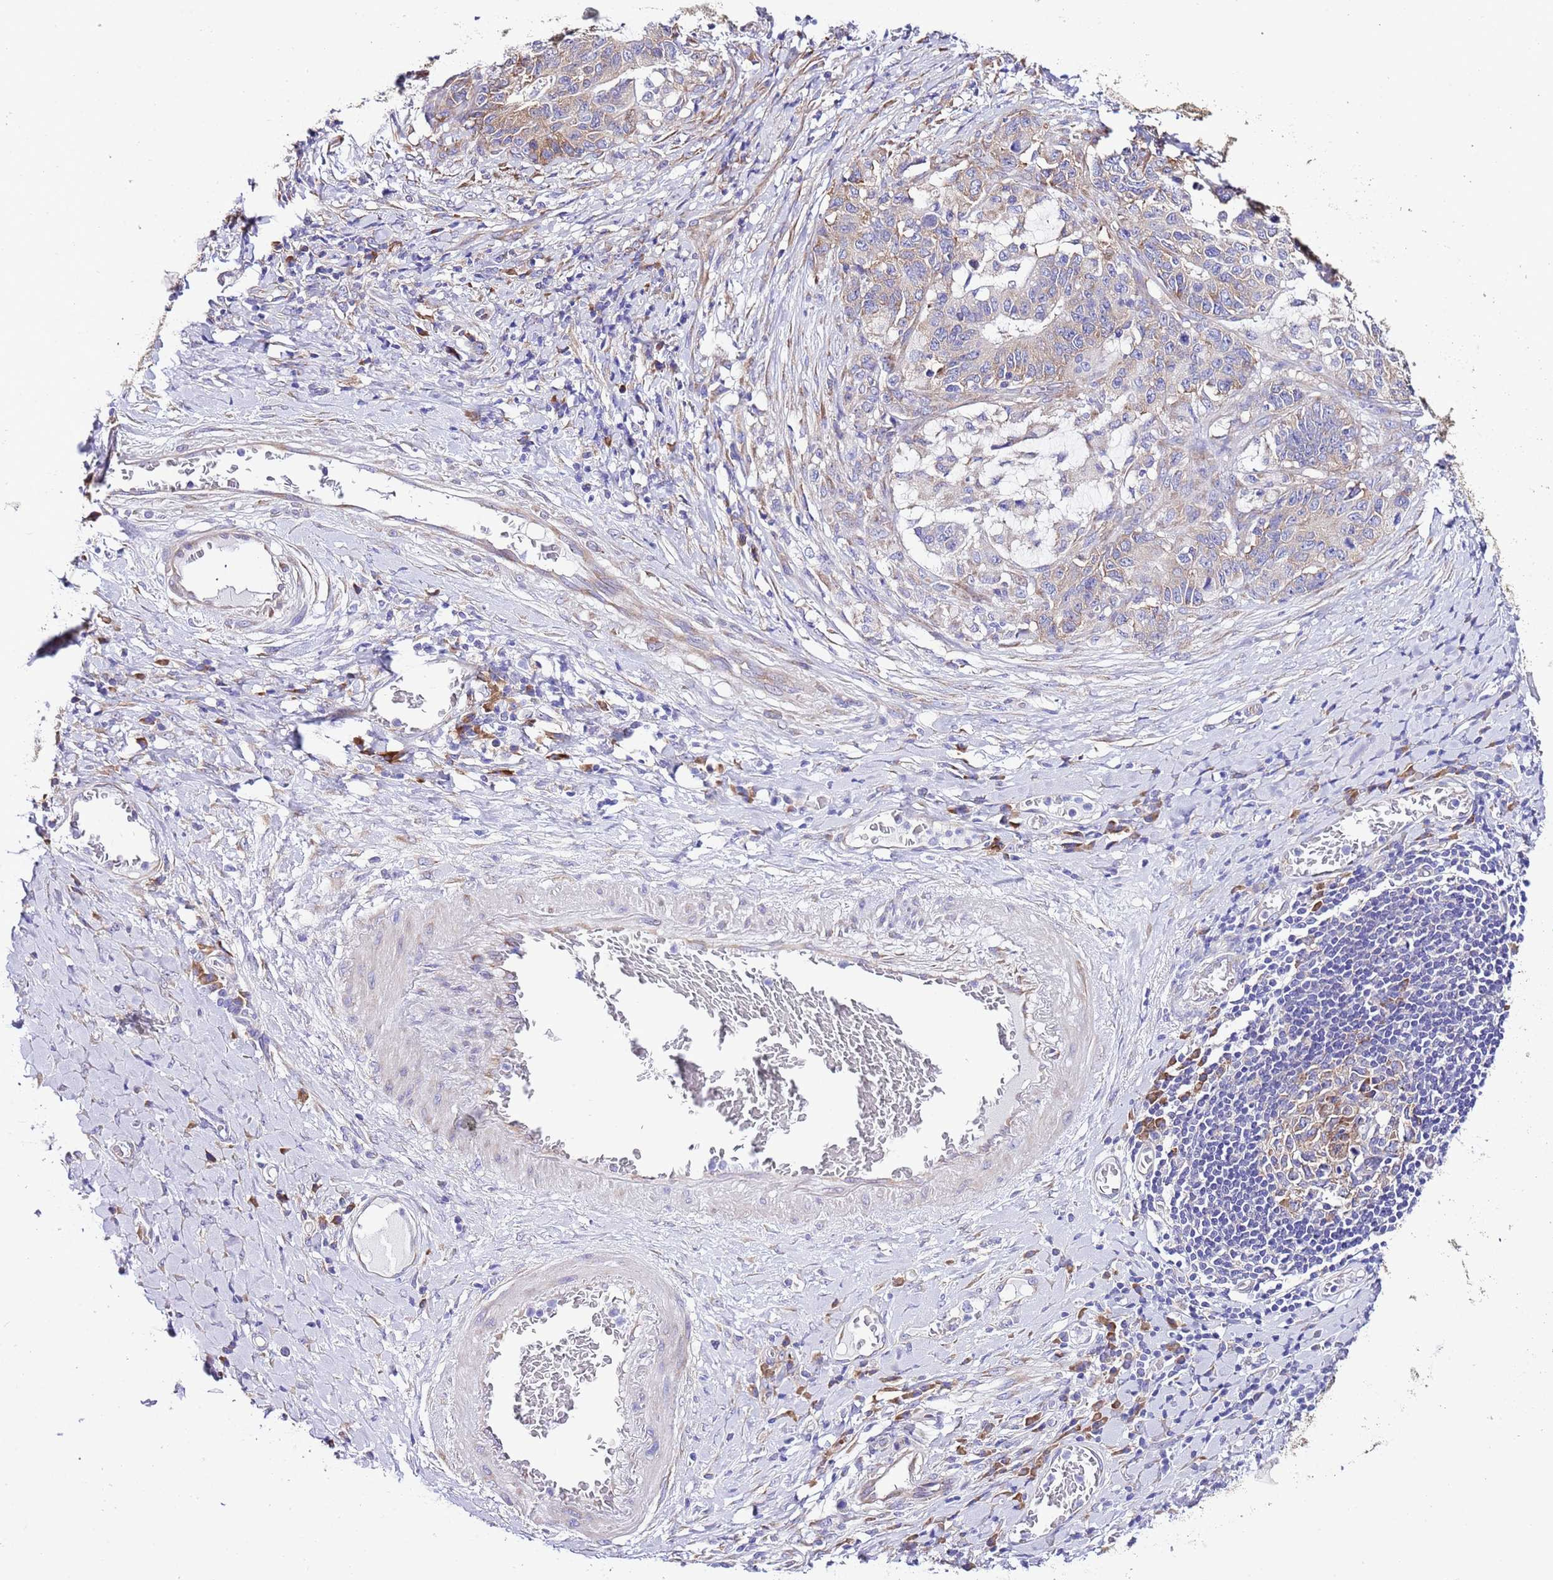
{"staining": {"intensity": "moderate", "quantity": "25%-75%", "location": "cytoplasmic/membranous"}, "tissue": "stomach cancer", "cell_type": "Tumor cells", "image_type": "cancer", "snomed": [{"axis": "morphology", "description": "Normal tissue, NOS"}, {"axis": "morphology", "description": "Adenocarcinoma, NOS"}, {"axis": "topography", "description": "Stomach"}], "caption": "High-magnification brightfield microscopy of stomach cancer (adenocarcinoma) stained with DAB (3,3'-diaminobenzidine) (brown) and counterstained with hematoxylin (blue). tumor cells exhibit moderate cytoplasmic/membranous expression is identified in approximately25%-75% of cells.", "gene": "RPS10", "patient": {"sex": "female", "age": 64}}